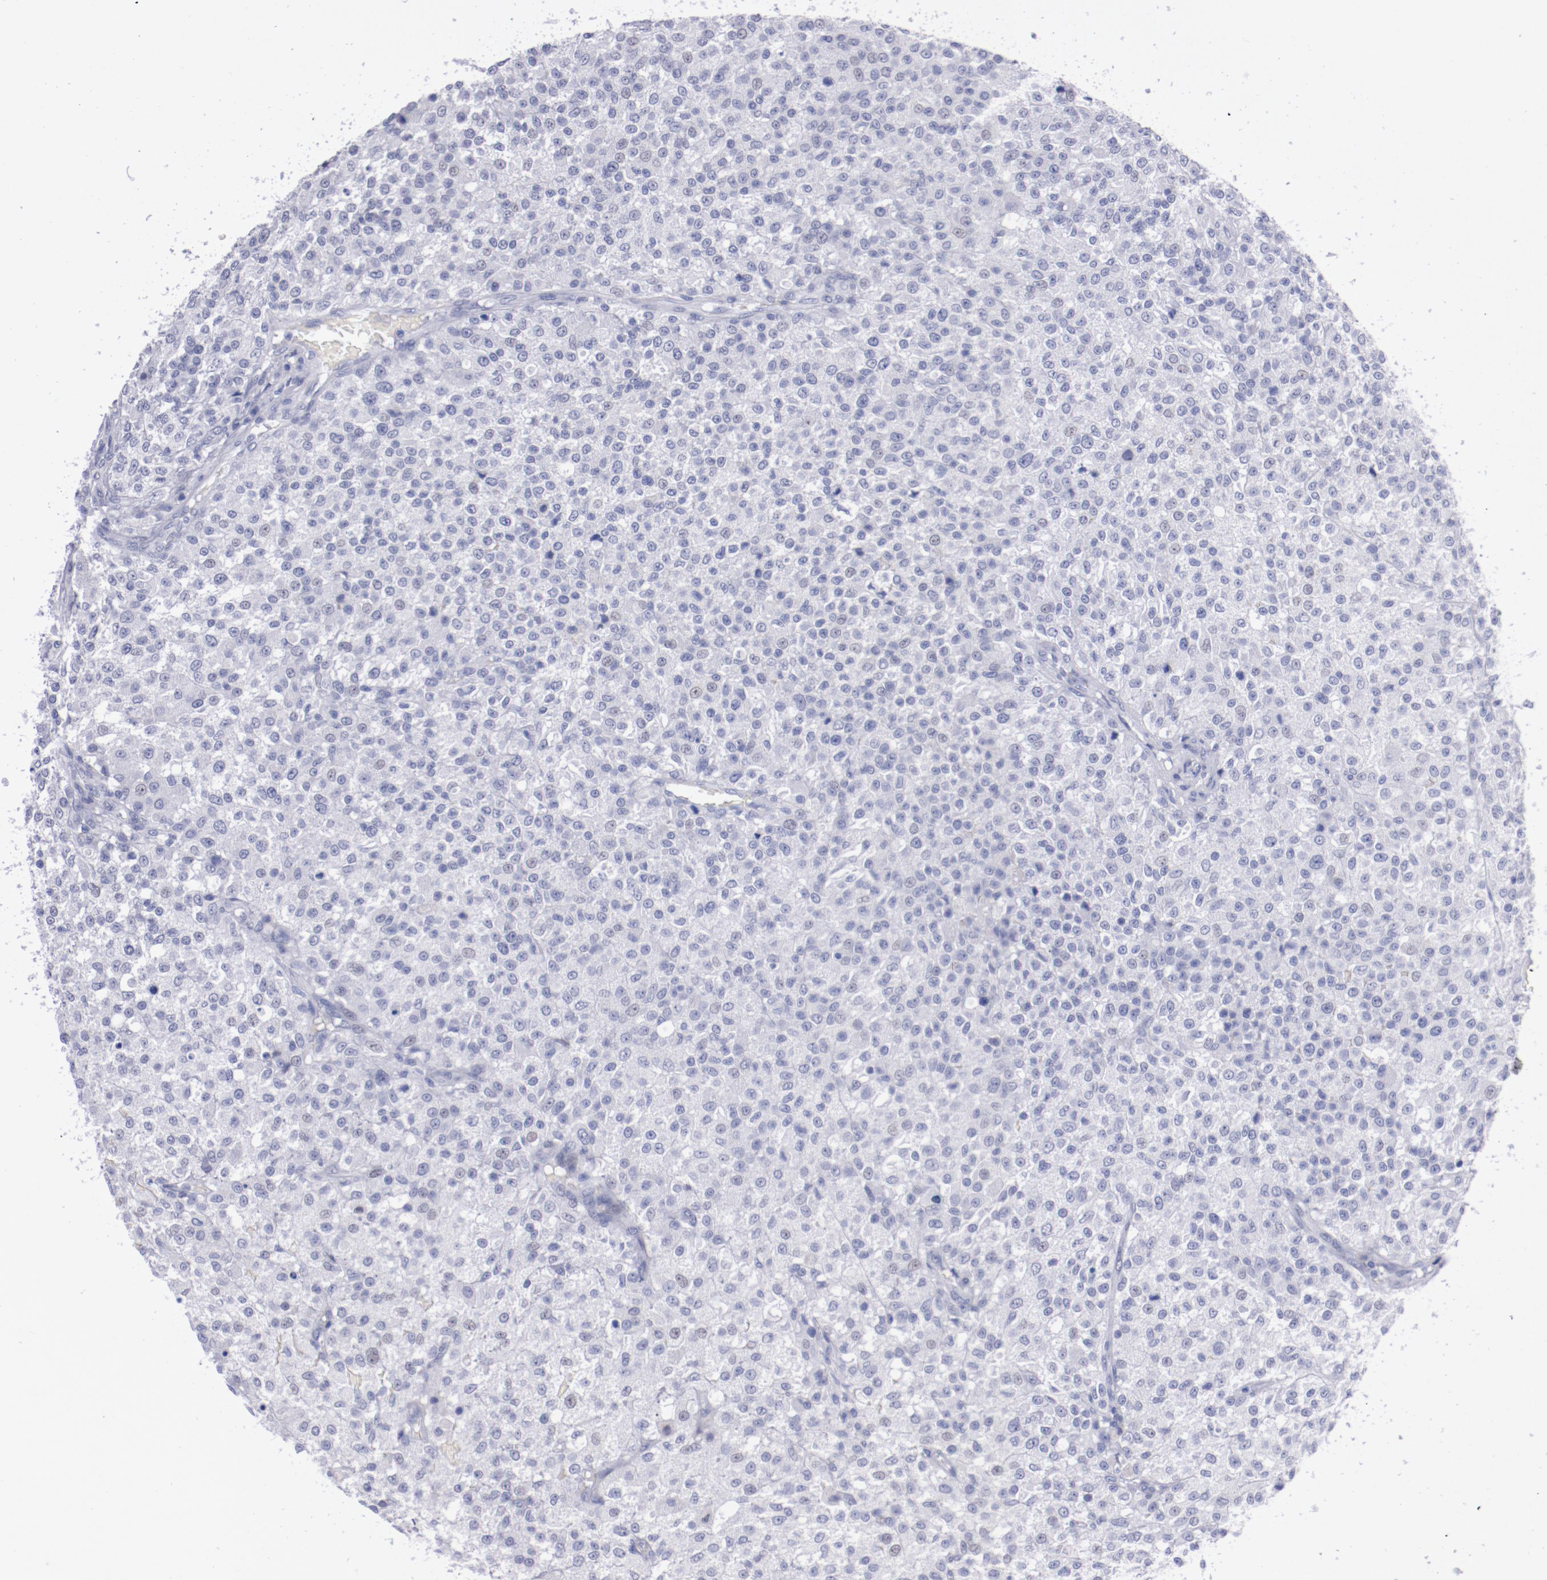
{"staining": {"intensity": "negative", "quantity": "none", "location": "none"}, "tissue": "testis cancer", "cell_type": "Tumor cells", "image_type": "cancer", "snomed": [{"axis": "morphology", "description": "Seminoma, NOS"}, {"axis": "topography", "description": "Testis"}], "caption": "A histopathology image of human testis cancer is negative for staining in tumor cells. Nuclei are stained in blue.", "gene": "HNF1B", "patient": {"sex": "male", "age": 59}}